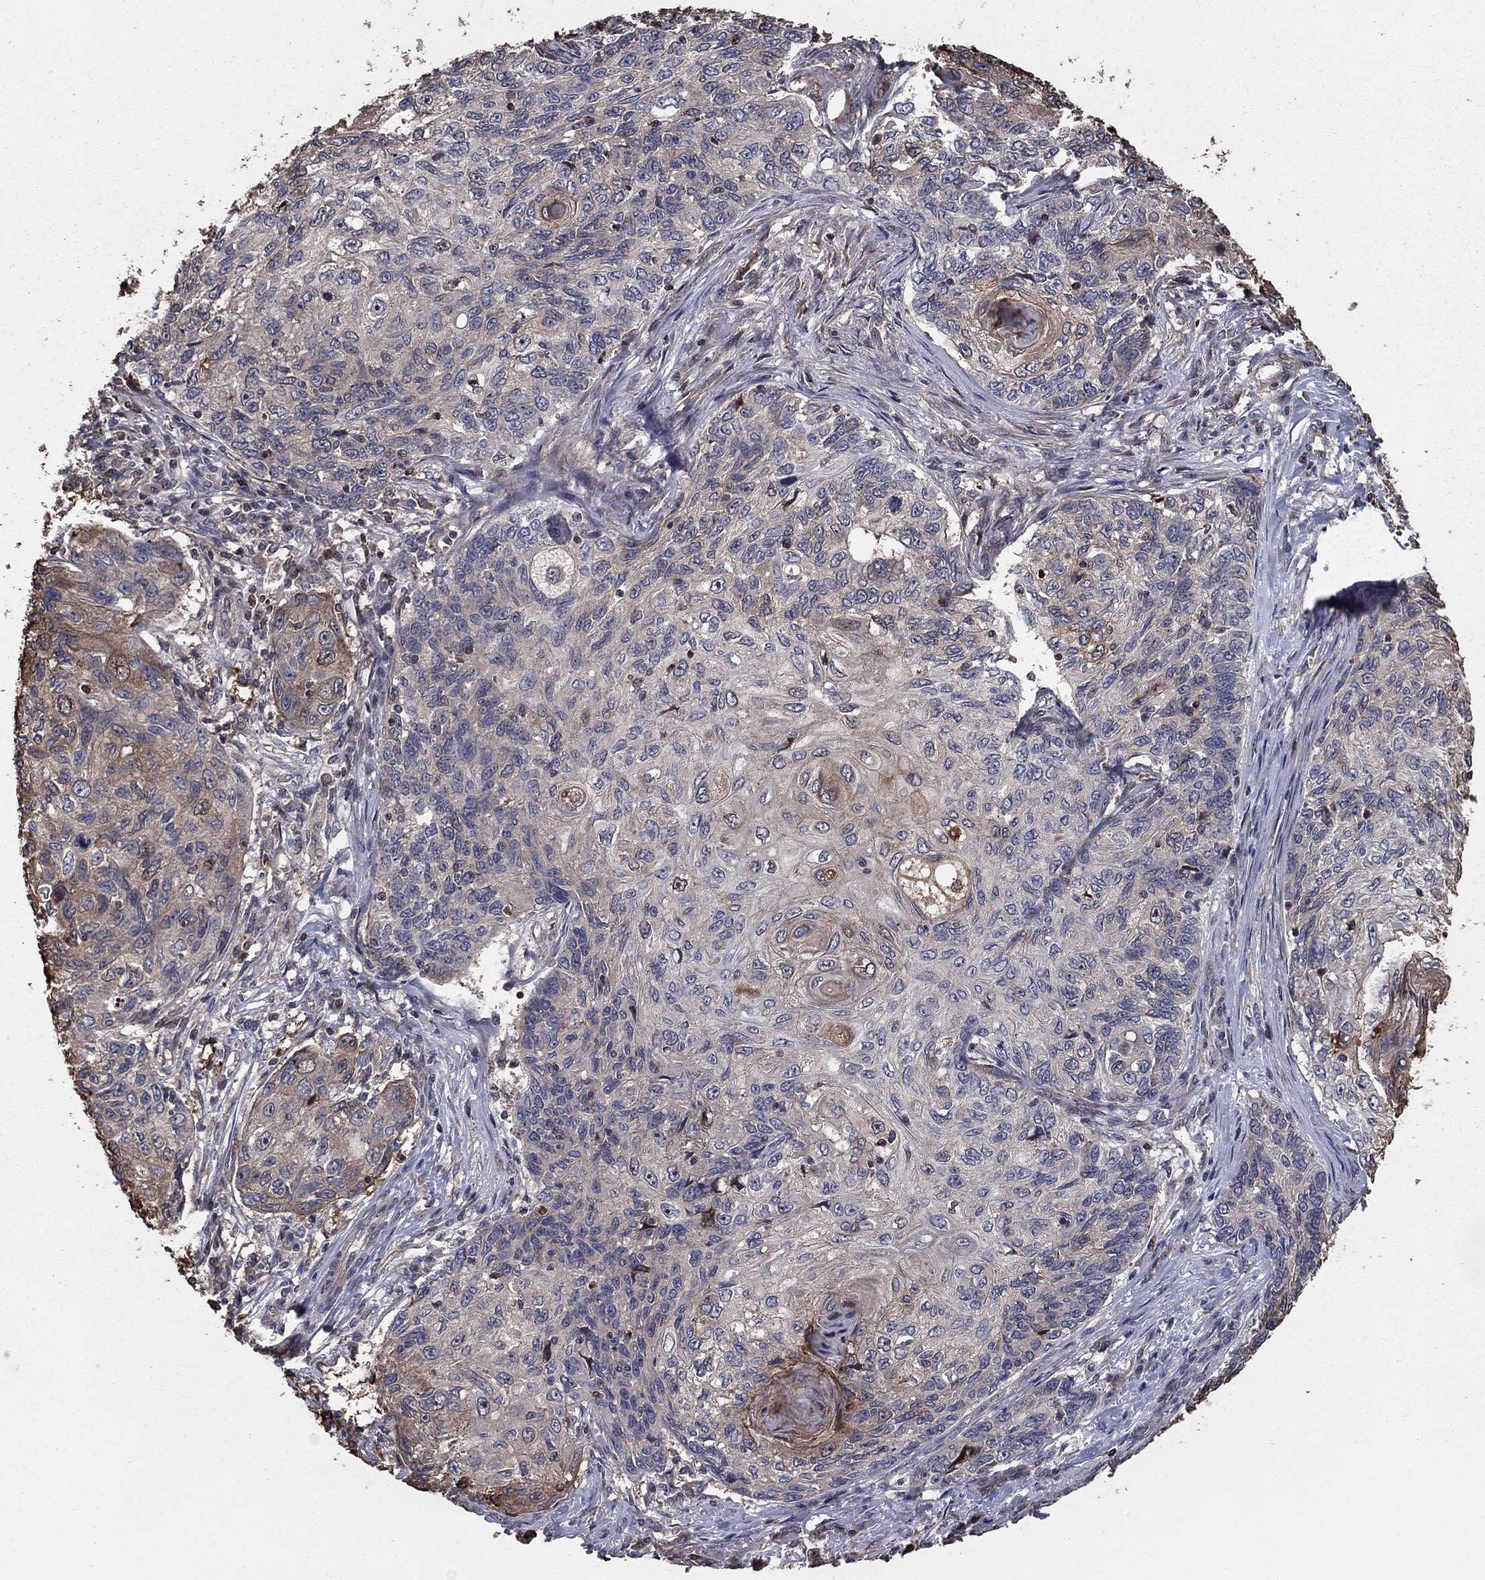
{"staining": {"intensity": "weak", "quantity": "<25%", "location": "cytoplasmic/membranous"}, "tissue": "skin cancer", "cell_type": "Tumor cells", "image_type": "cancer", "snomed": [{"axis": "morphology", "description": "Squamous cell carcinoma, NOS"}, {"axis": "topography", "description": "Skin"}], "caption": "A histopathology image of skin cancer stained for a protein displays no brown staining in tumor cells.", "gene": "GYG1", "patient": {"sex": "male", "age": 92}}